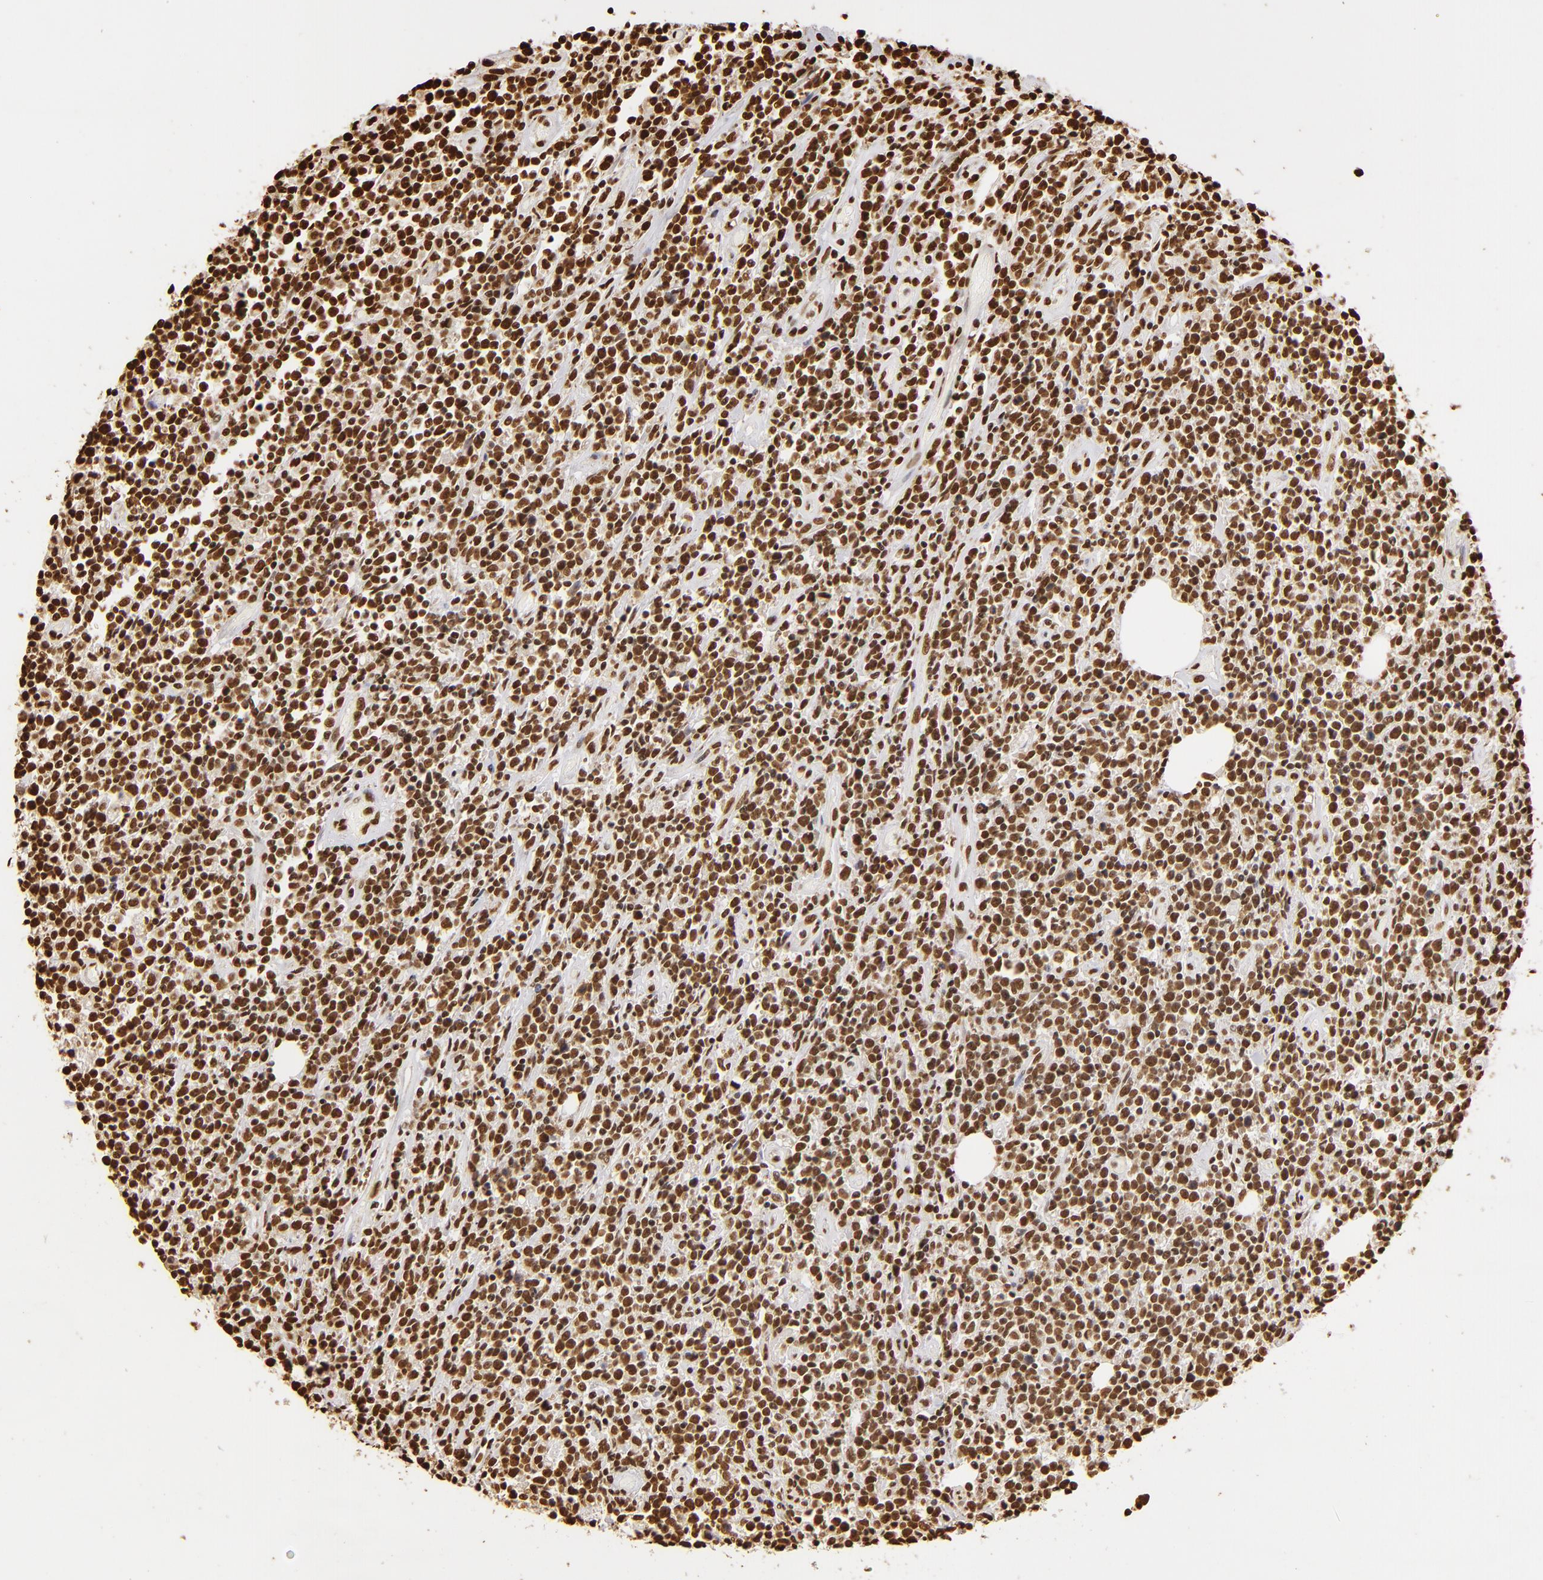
{"staining": {"intensity": "strong", "quantity": ">75%", "location": "nuclear"}, "tissue": "lymphoma", "cell_type": "Tumor cells", "image_type": "cancer", "snomed": [{"axis": "morphology", "description": "Malignant lymphoma, non-Hodgkin's type, High grade"}, {"axis": "topography", "description": "Colon"}], "caption": "Strong nuclear positivity is present in approximately >75% of tumor cells in lymphoma. (Brightfield microscopy of DAB IHC at high magnification).", "gene": "ILF3", "patient": {"sex": "male", "age": 82}}